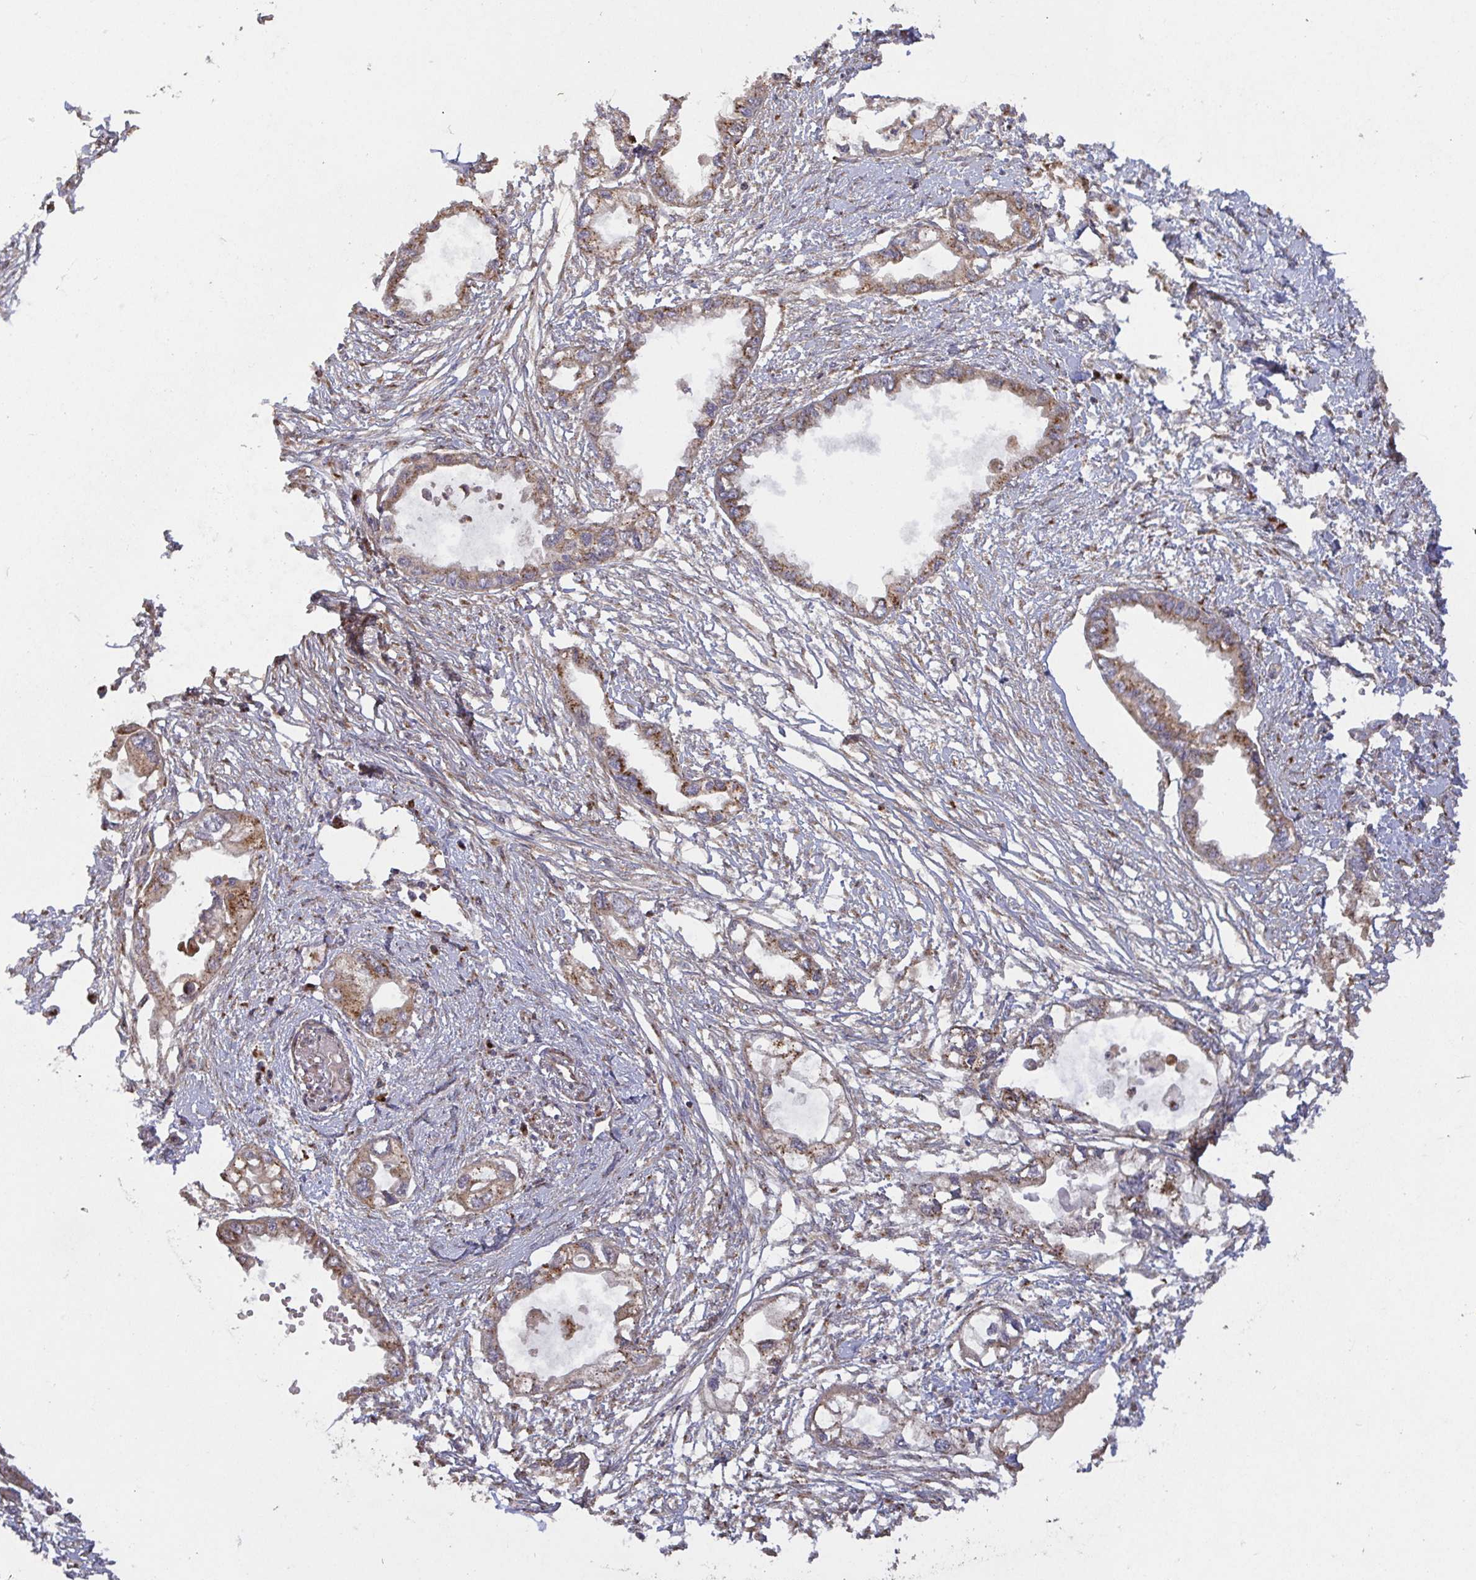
{"staining": {"intensity": "moderate", "quantity": ">75%", "location": "cytoplasmic/membranous"}, "tissue": "endometrial cancer", "cell_type": "Tumor cells", "image_type": "cancer", "snomed": [{"axis": "morphology", "description": "Adenocarcinoma, NOS"}, {"axis": "morphology", "description": "Adenocarcinoma, metastatic, NOS"}, {"axis": "topography", "description": "Adipose tissue"}, {"axis": "topography", "description": "Endometrium"}], "caption": "Immunohistochemistry (IHC) of endometrial cancer shows medium levels of moderate cytoplasmic/membranous staining in about >75% of tumor cells.", "gene": "TM9SF4", "patient": {"sex": "female", "age": 67}}